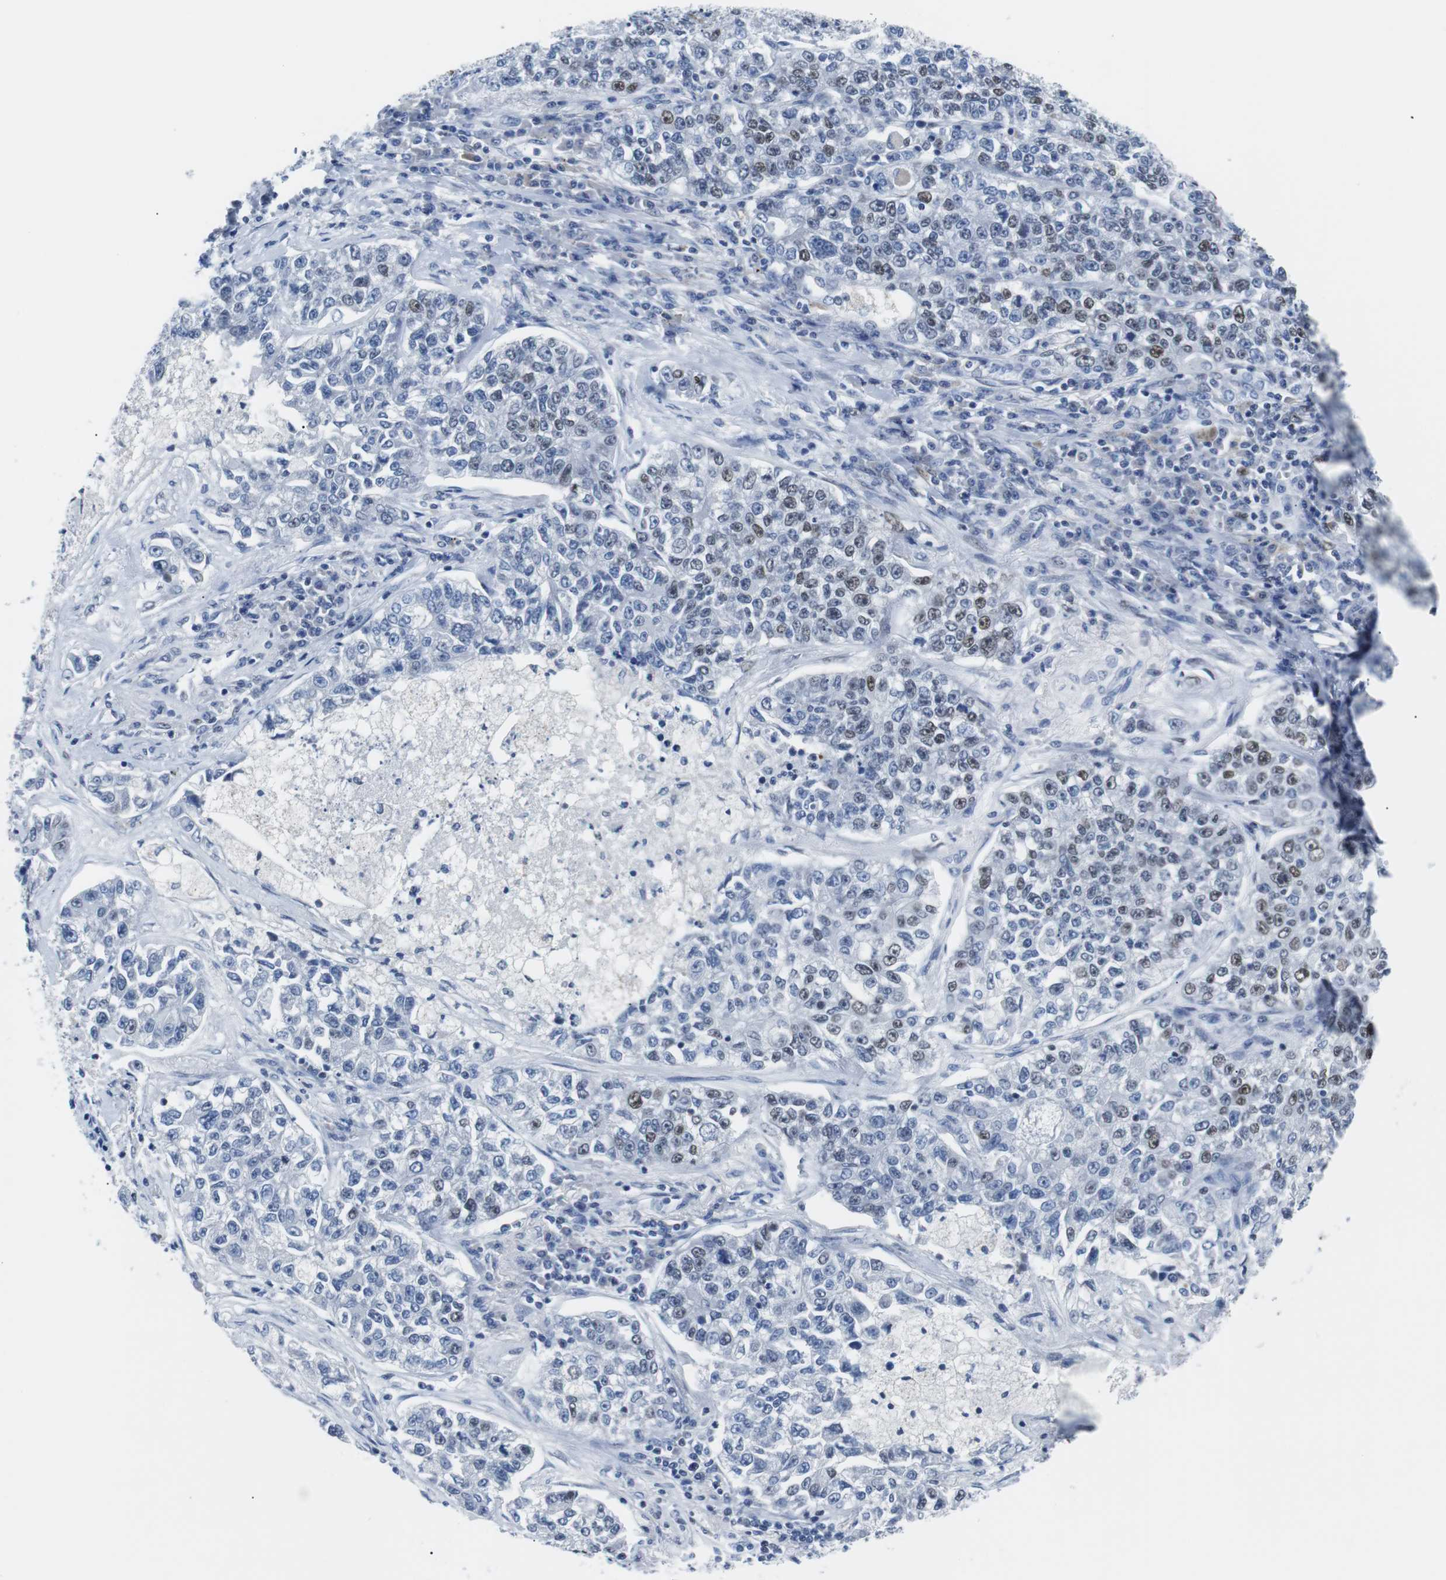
{"staining": {"intensity": "weak", "quantity": "<25%", "location": "nuclear"}, "tissue": "lung cancer", "cell_type": "Tumor cells", "image_type": "cancer", "snomed": [{"axis": "morphology", "description": "Adenocarcinoma, NOS"}, {"axis": "topography", "description": "Lung"}], "caption": "Lung cancer was stained to show a protein in brown. There is no significant expression in tumor cells.", "gene": "JUN", "patient": {"sex": "male", "age": 49}}